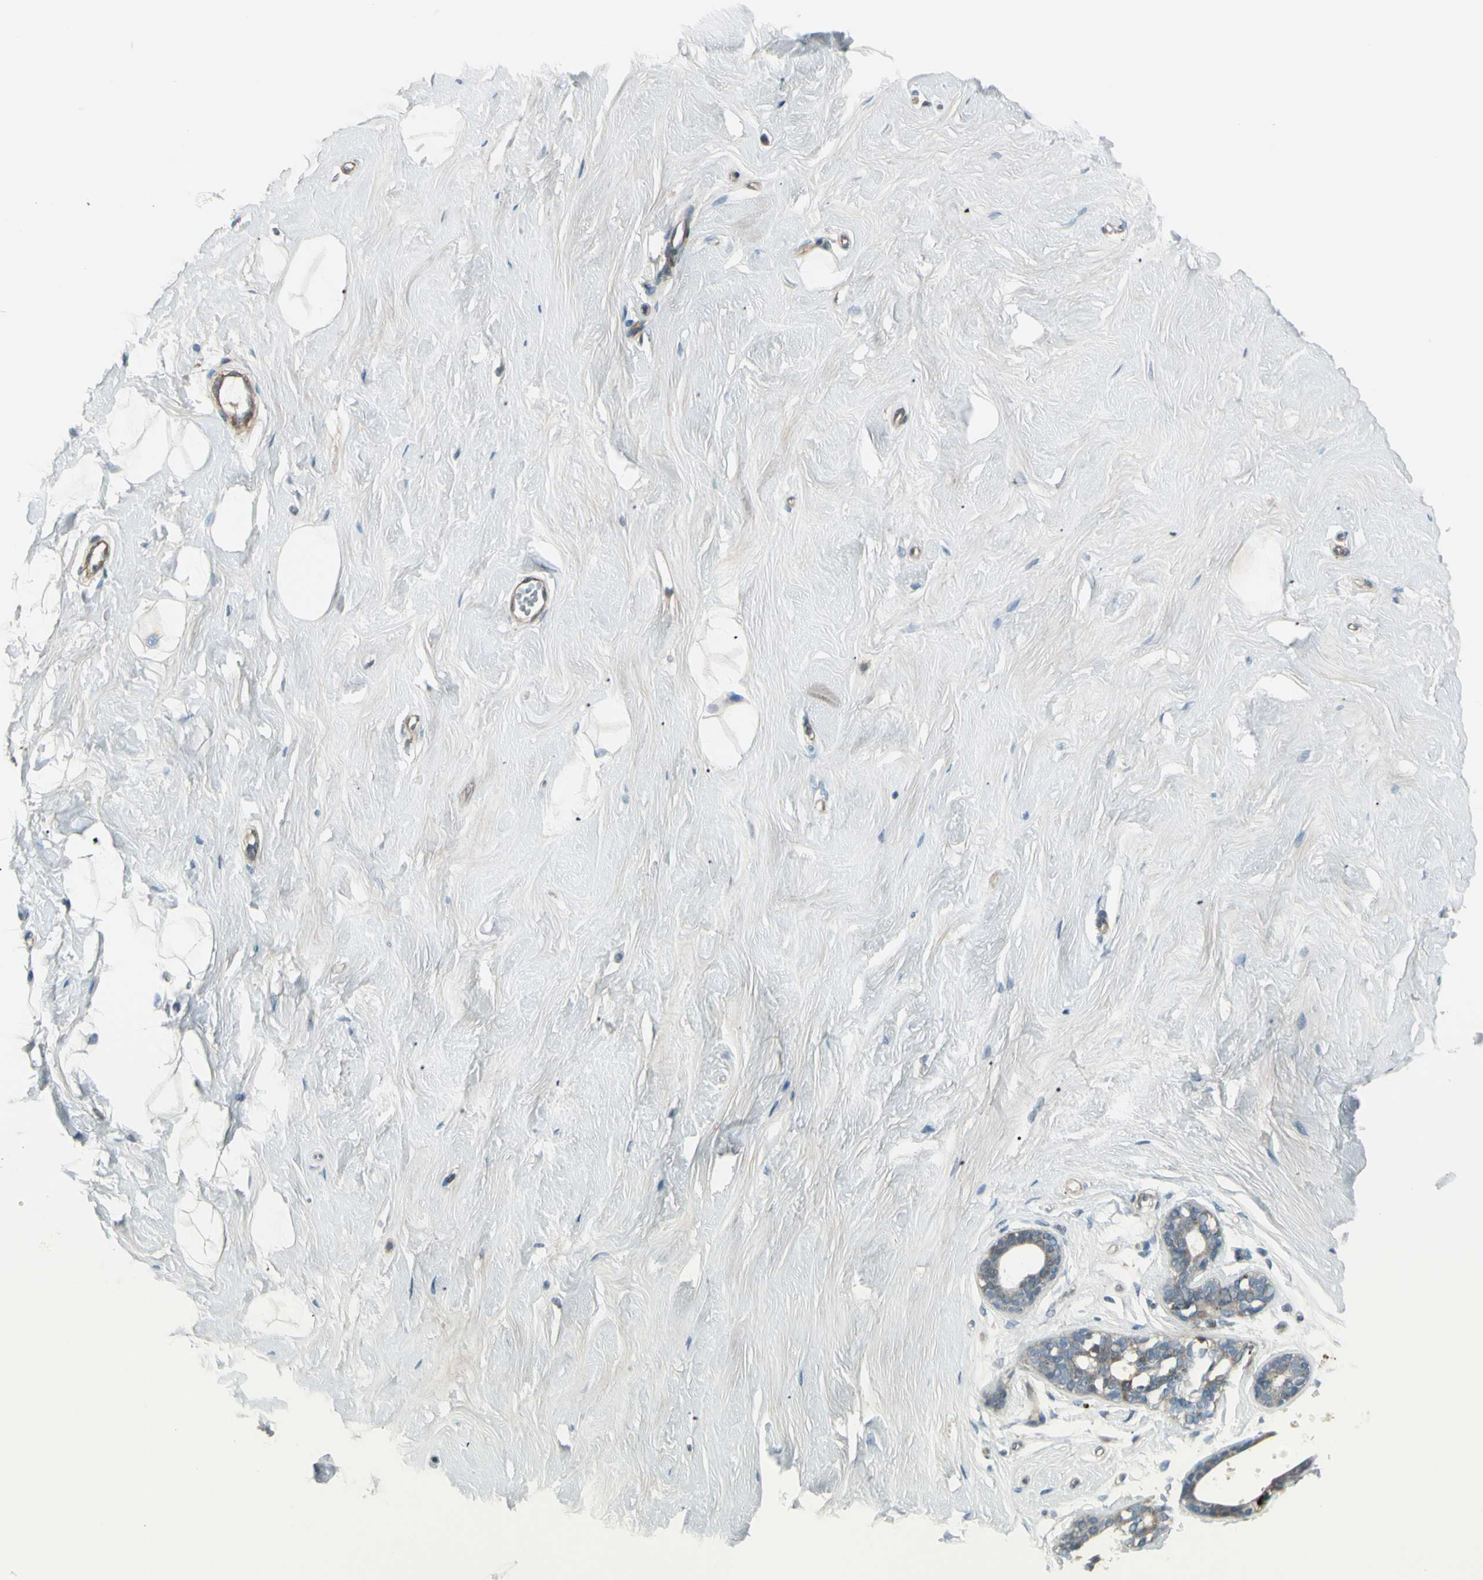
{"staining": {"intensity": "negative", "quantity": "none", "location": "none"}, "tissue": "breast", "cell_type": "Adipocytes", "image_type": "normal", "snomed": [{"axis": "morphology", "description": "Normal tissue, NOS"}, {"axis": "topography", "description": "Breast"}], "caption": "The photomicrograph displays no staining of adipocytes in normal breast. The staining was performed using DAB to visualize the protein expression in brown, while the nuclei were stained in blue with hematoxylin (Magnification: 20x).", "gene": "OSTM1", "patient": {"sex": "female", "age": 23}}